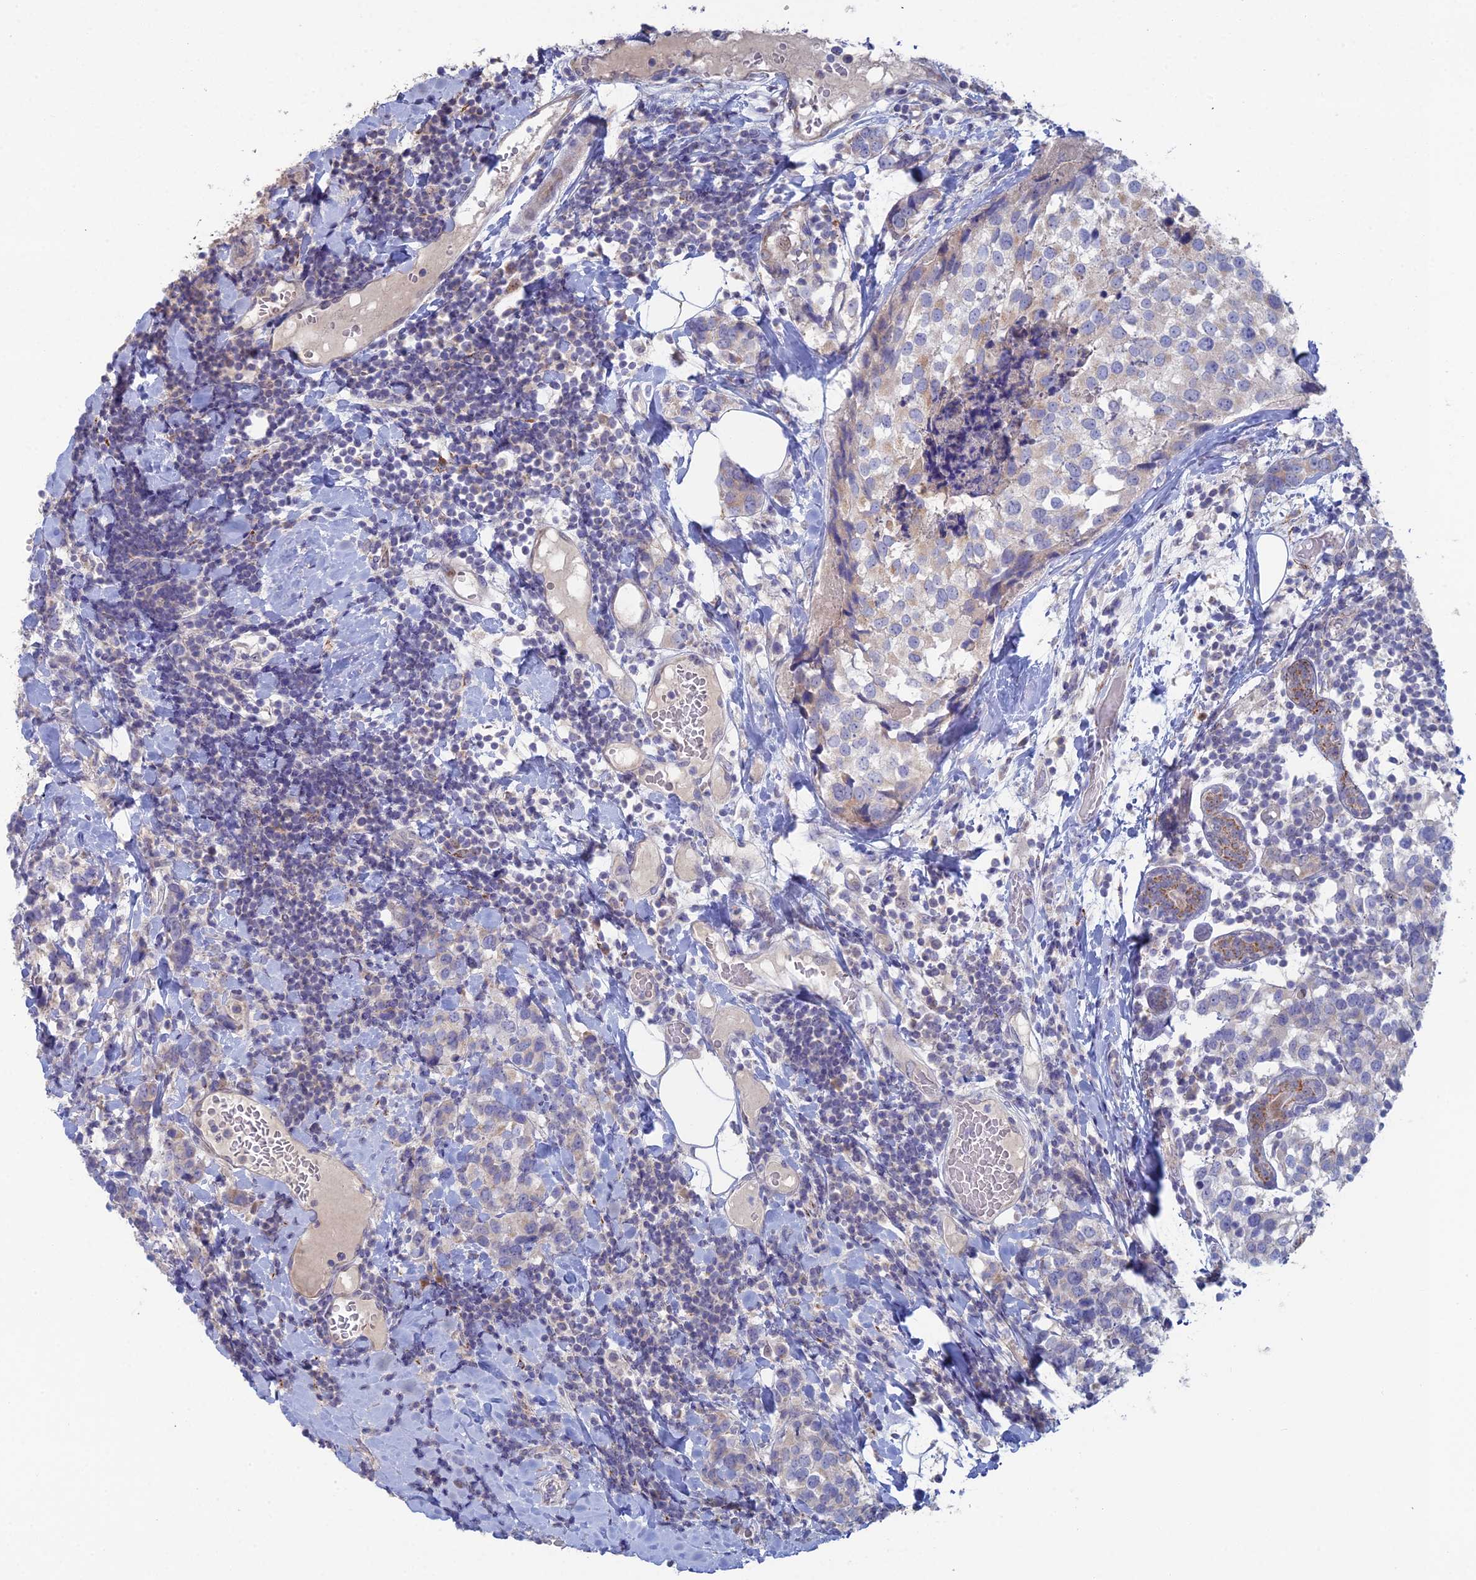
{"staining": {"intensity": "negative", "quantity": "none", "location": "none"}, "tissue": "breast cancer", "cell_type": "Tumor cells", "image_type": "cancer", "snomed": [{"axis": "morphology", "description": "Lobular carcinoma"}, {"axis": "topography", "description": "Breast"}], "caption": "An immunohistochemistry (IHC) micrograph of lobular carcinoma (breast) is shown. There is no staining in tumor cells of lobular carcinoma (breast). Nuclei are stained in blue.", "gene": "ARL16", "patient": {"sex": "female", "age": 59}}